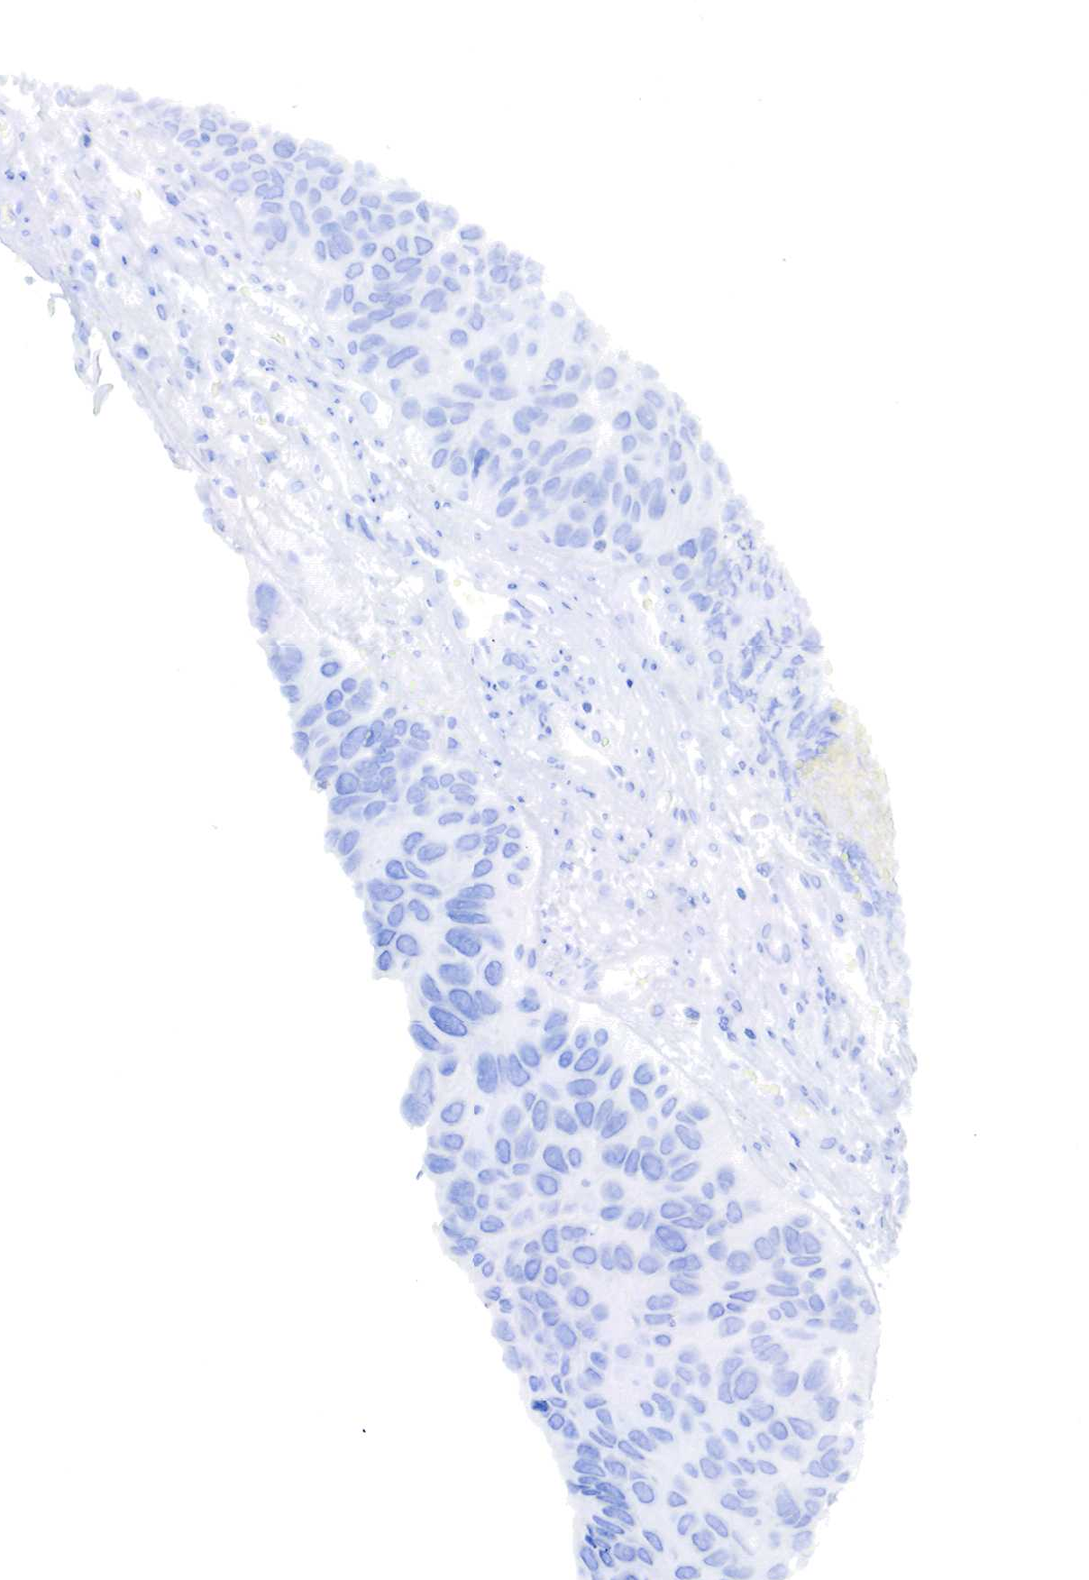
{"staining": {"intensity": "negative", "quantity": "none", "location": "none"}, "tissue": "urothelial cancer", "cell_type": "Tumor cells", "image_type": "cancer", "snomed": [{"axis": "morphology", "description": "Urothelial carcinoma, High grade"}, {"axis": "topography", "description": "Urinary bladder"}], "caption": "Tumor cells are negative for protein expression in human urothelial cancer.", "gene": "RDX", "patient": {"sex": "male", "age": 66}}